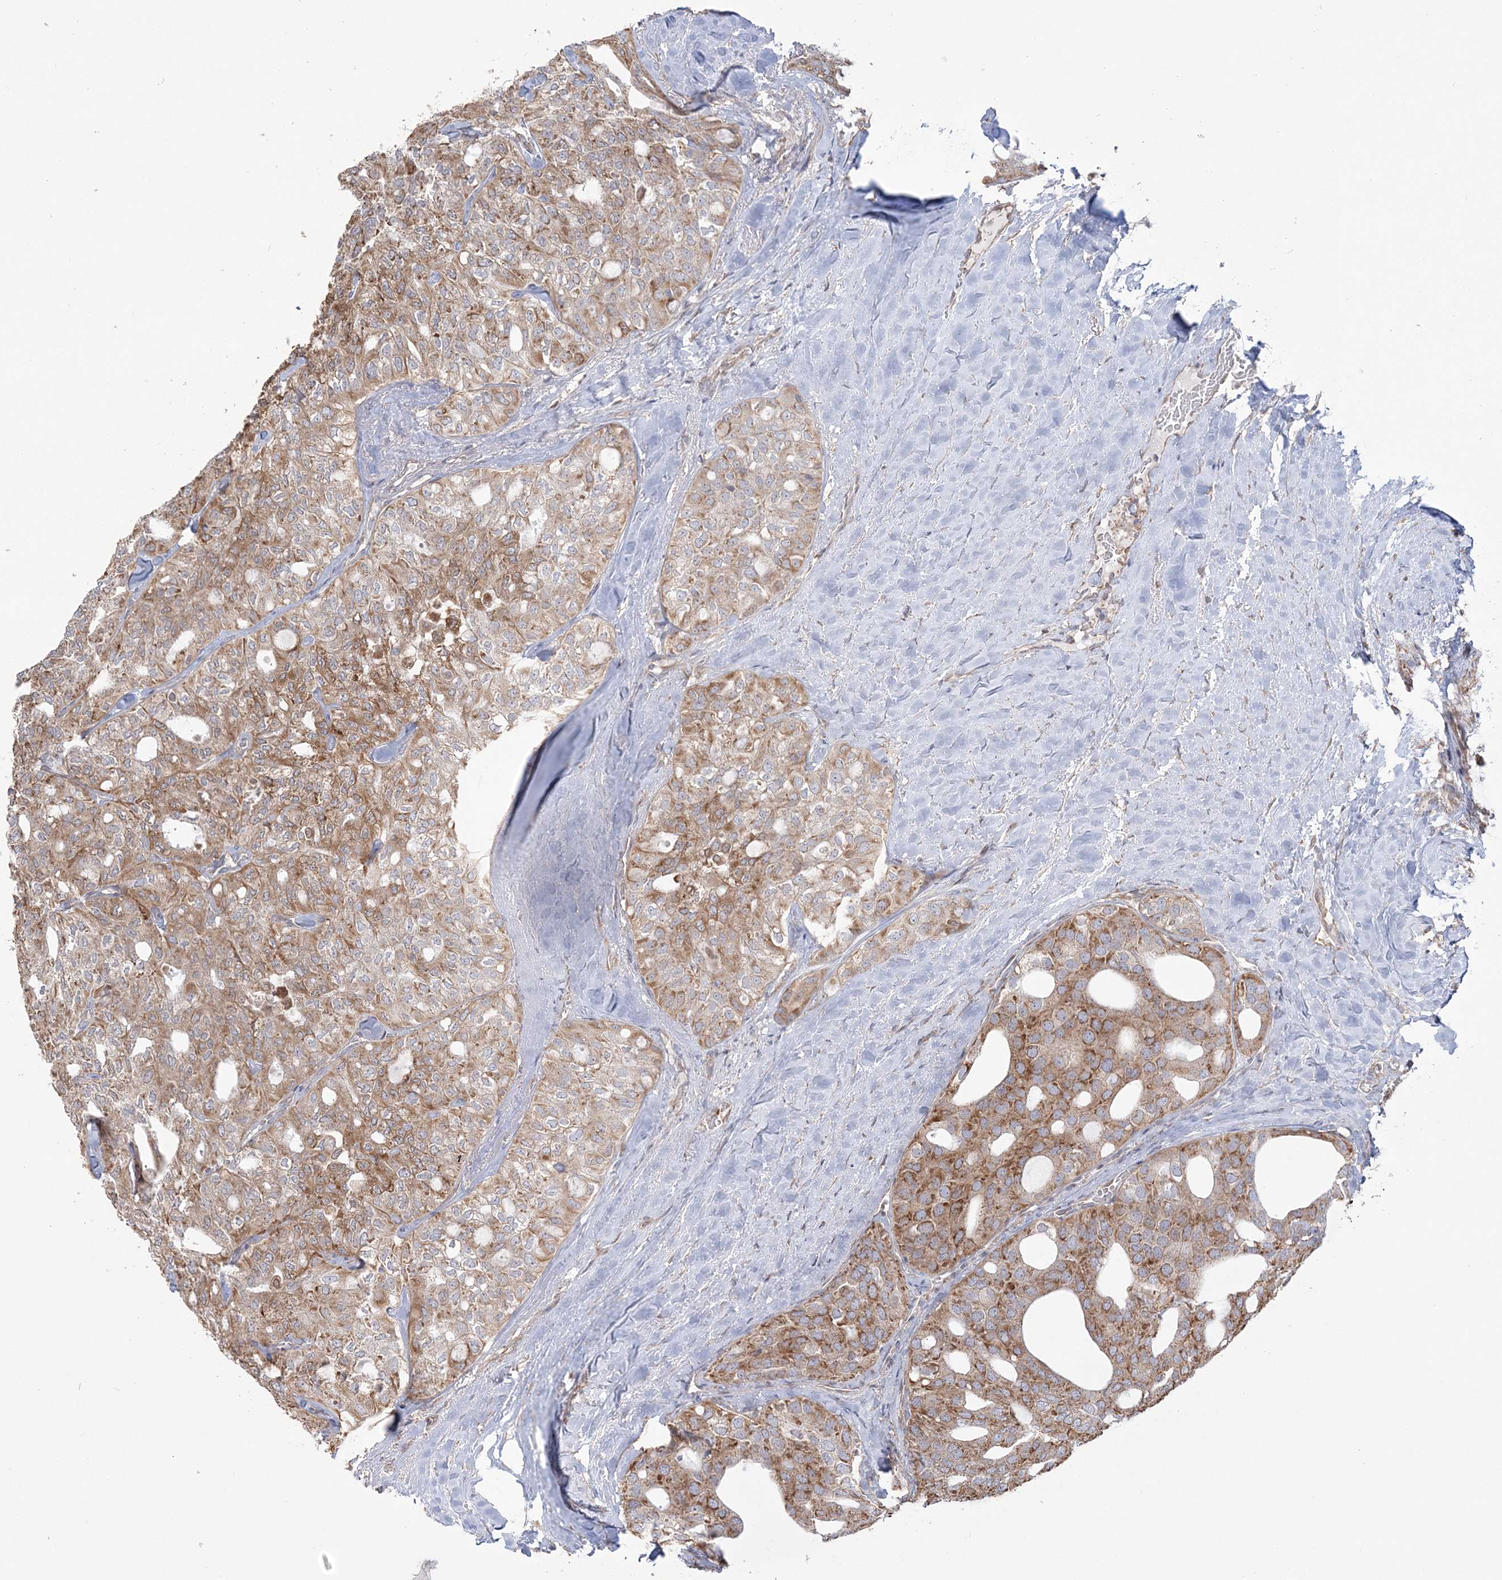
{"staining": {"intensity": "moderate", "quantity": ">75%", "location": "cytoplasmic/membranous"}, "tissue": "thyroid cancer", "cell_type": "Tumor cells", "image_type": "cancer", "snomed": [{"axis": "morphology", "description": "Follicular adenoma carcinoma, NOS"}, {"axis": "topography", "description": "Thyroid gland"}], "caption": "Immunohistochemistry (IHC) histopathology image of human follicular adenoma carcinoma (thyroid) stained for a protein (brown), which reveals medium levels of moderate cytoplasmic/membranous positivity in about >75% of tumor cells.", "gene": "ZNF821", "patient": {"sex": "male", "age": 75}}